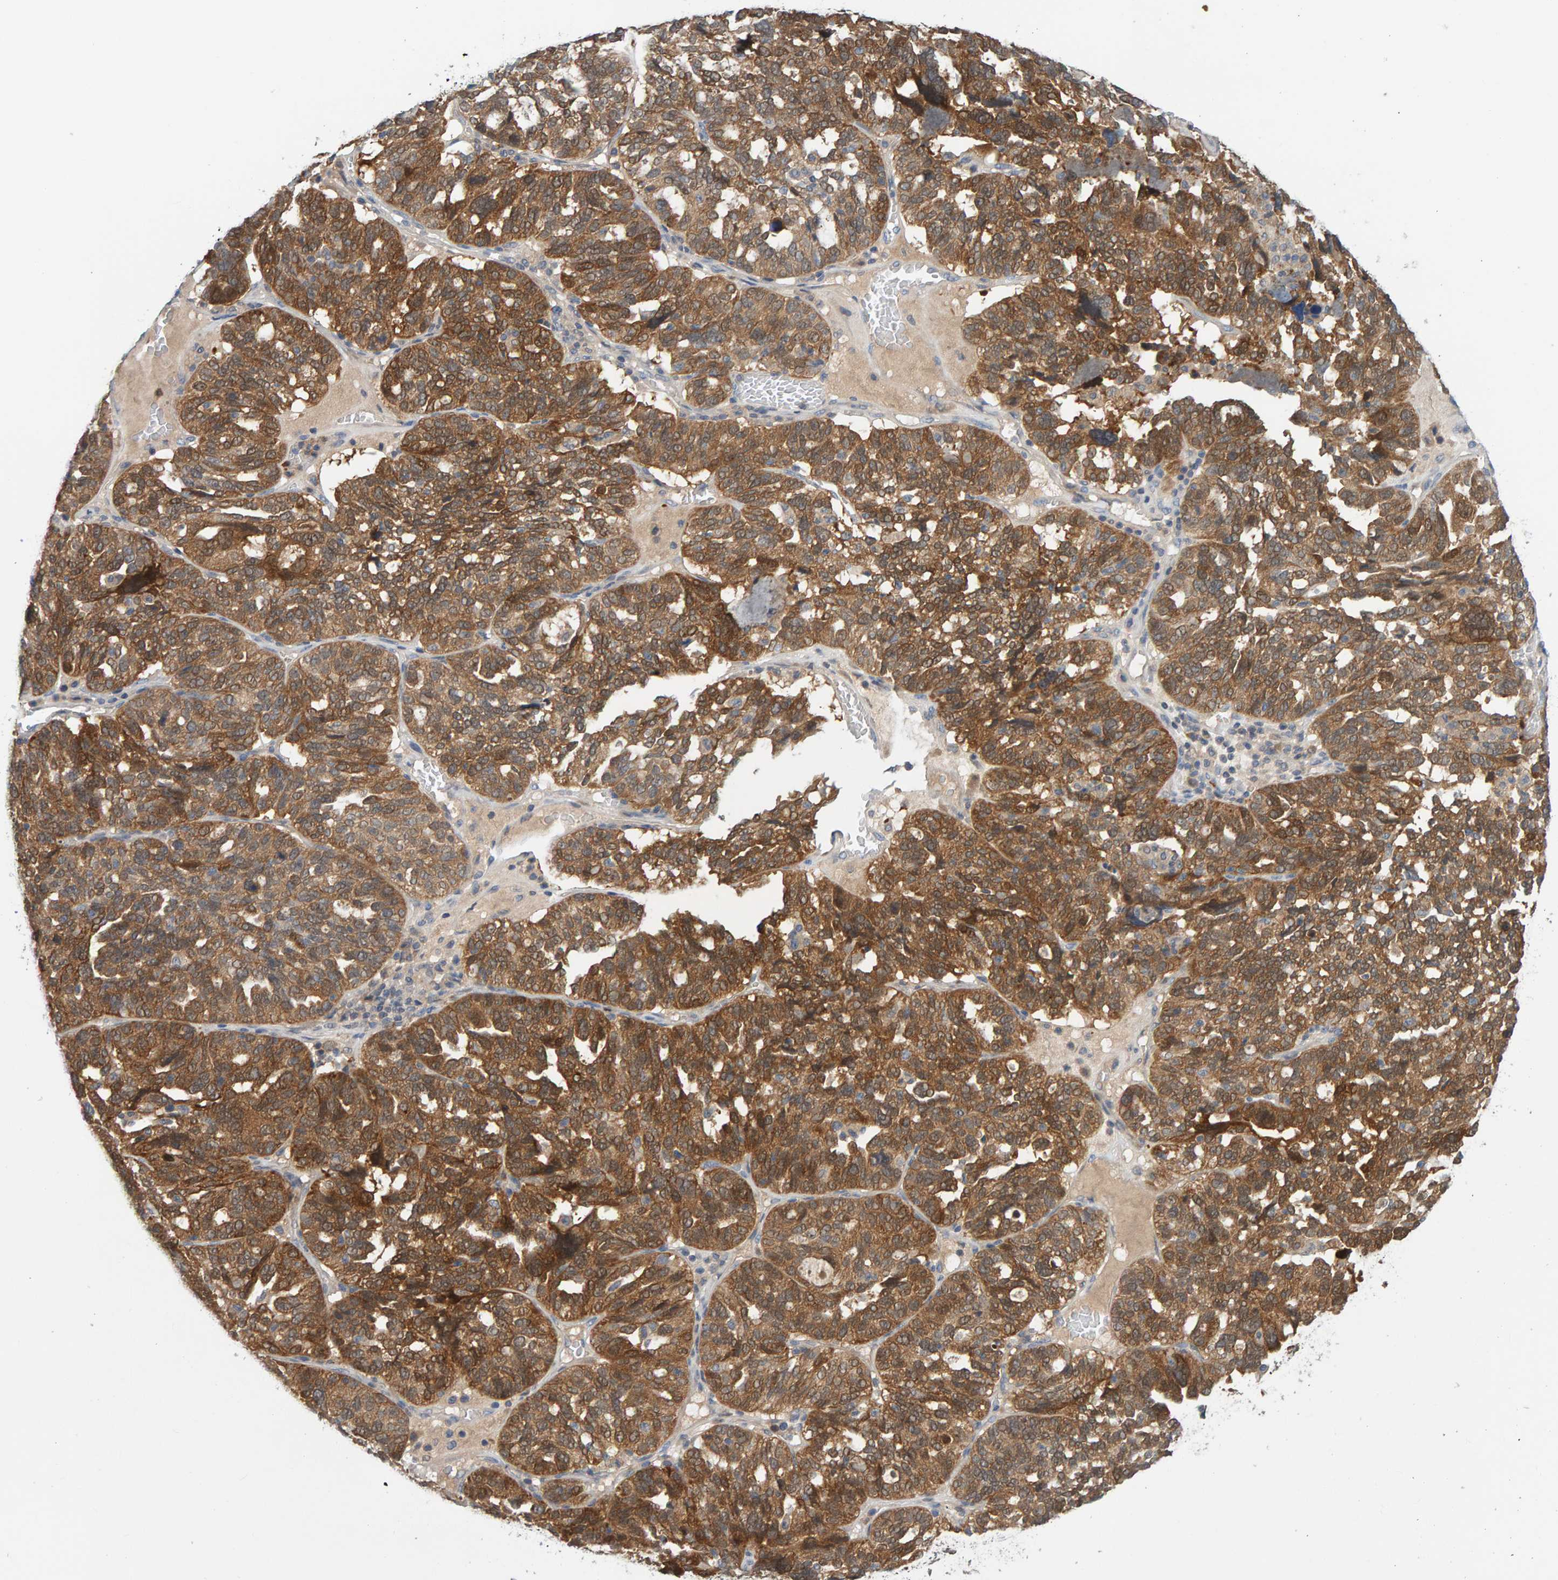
{"staining": {"intensity": "moderate", "quantity": ">75%", "location": "cytoplasmic/membranous"}, "tissue": "ovarian cancer", "cell_type": "Tumor cells", "image_type": "cancer", "snomed": [{"axis": "morphology", "description": "Cystadenocarcinoma, serous, NOS"}, {"axis": "topography", "description": "Ovary"}], "caption": "Serous cystadenocarcinoma (ovarian) stained with a protein marker displays moderate staining in tumor cells.", "gene": "TATDN1", "patient": {"sex": "female", "age": 59}}